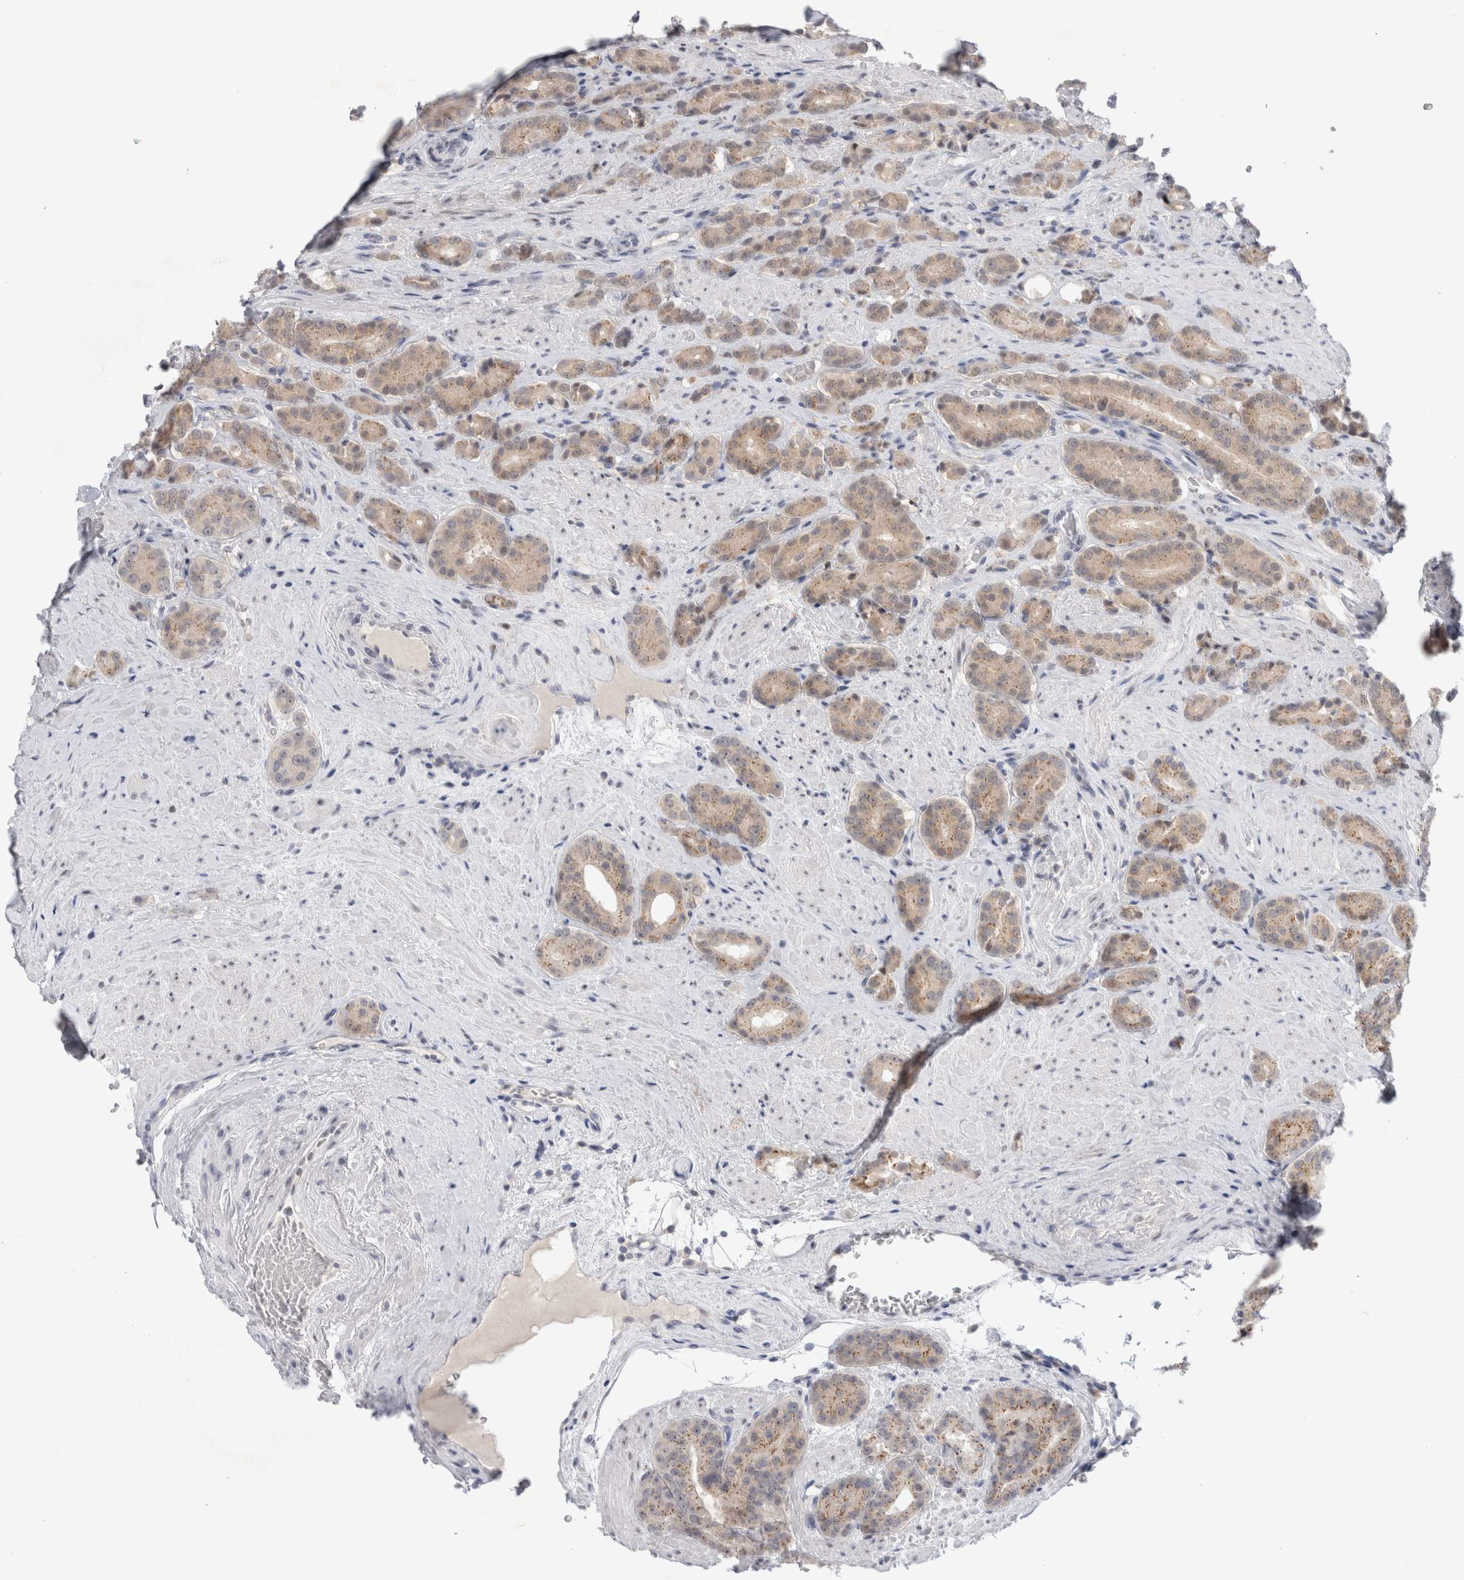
{"staining": {"intensity": "weak", "quantity": ">75%", "location": "cytoplasmic/membranous"}, "tissue": "prostate cancer", "cell_type": "Tumor cells", "image_type": "cancer", "snomed": [{"axis": "morphology", "description": "Adenocarcinoma, High grade"}, {"axis": "topography", "description": "Prostate"}], "caption": "Immunohistochemical staining of prostate cancer shows low levels of weak cytoplasmic/membranous protein staining in approximately >75% of tumor cells.", "gene": "CERS5", "patient": {"sex": "male", "age": 71}}